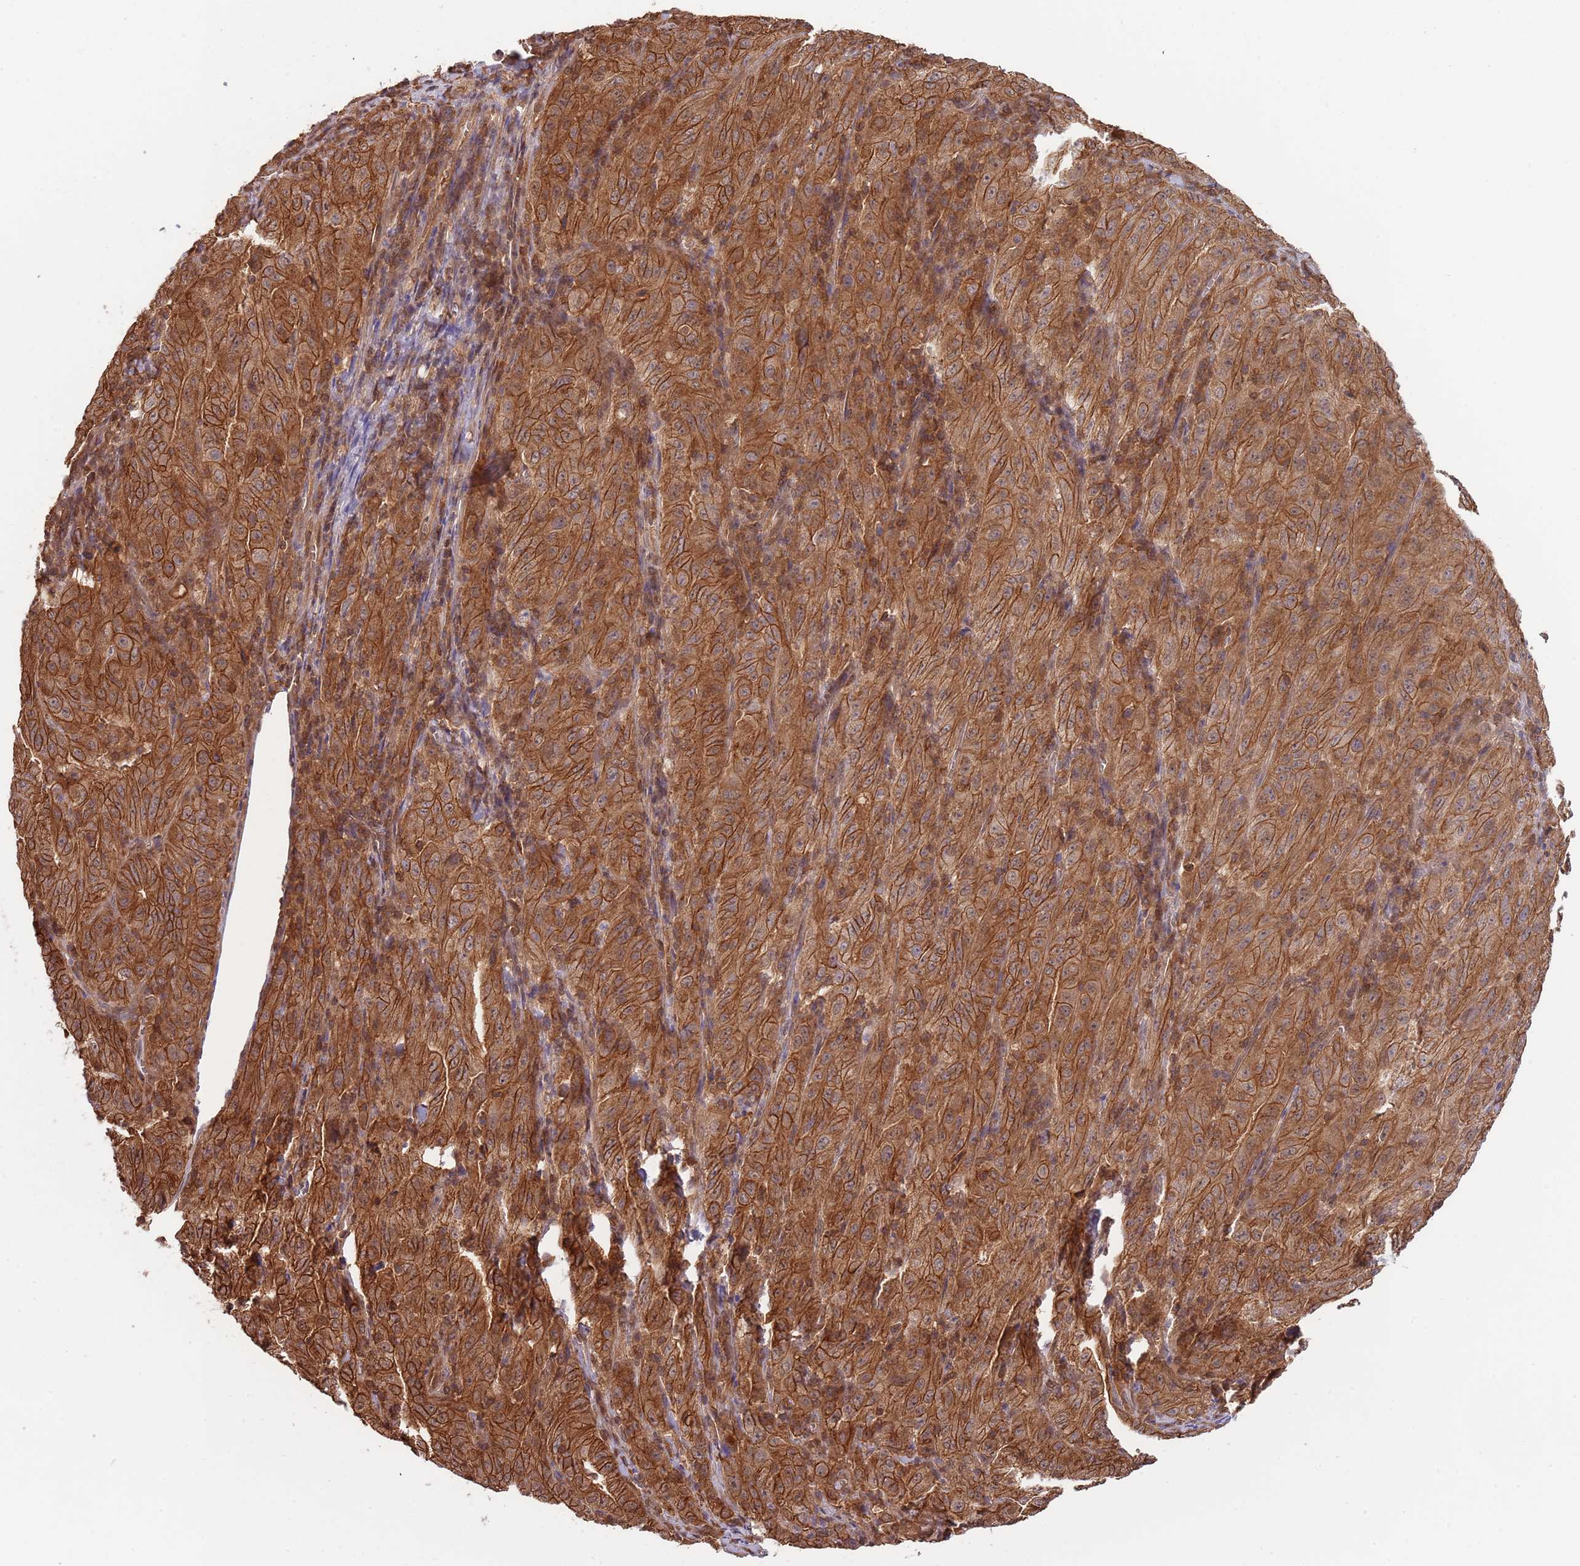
{"staining": {"intensity": "strong", "quantity": ">75%", "location": "cytoplasmic/membranous"}, "tissue": "pancreatic cancer", "cell_type": "Tumor cells", "image_type": "cancer", "snomed": [{"axis": "morphology", "description": "Adenocarcinoma, NOS"}, {"axis": "topography", "description": "Pancreas"}], "caption": "A brown stain shows strong cytoplasmic/membranous staining of a protein in human pancreatic cancer tumor cells.", "gene": "GSDMD", "patient": {"sex": "male", "age": 63}}